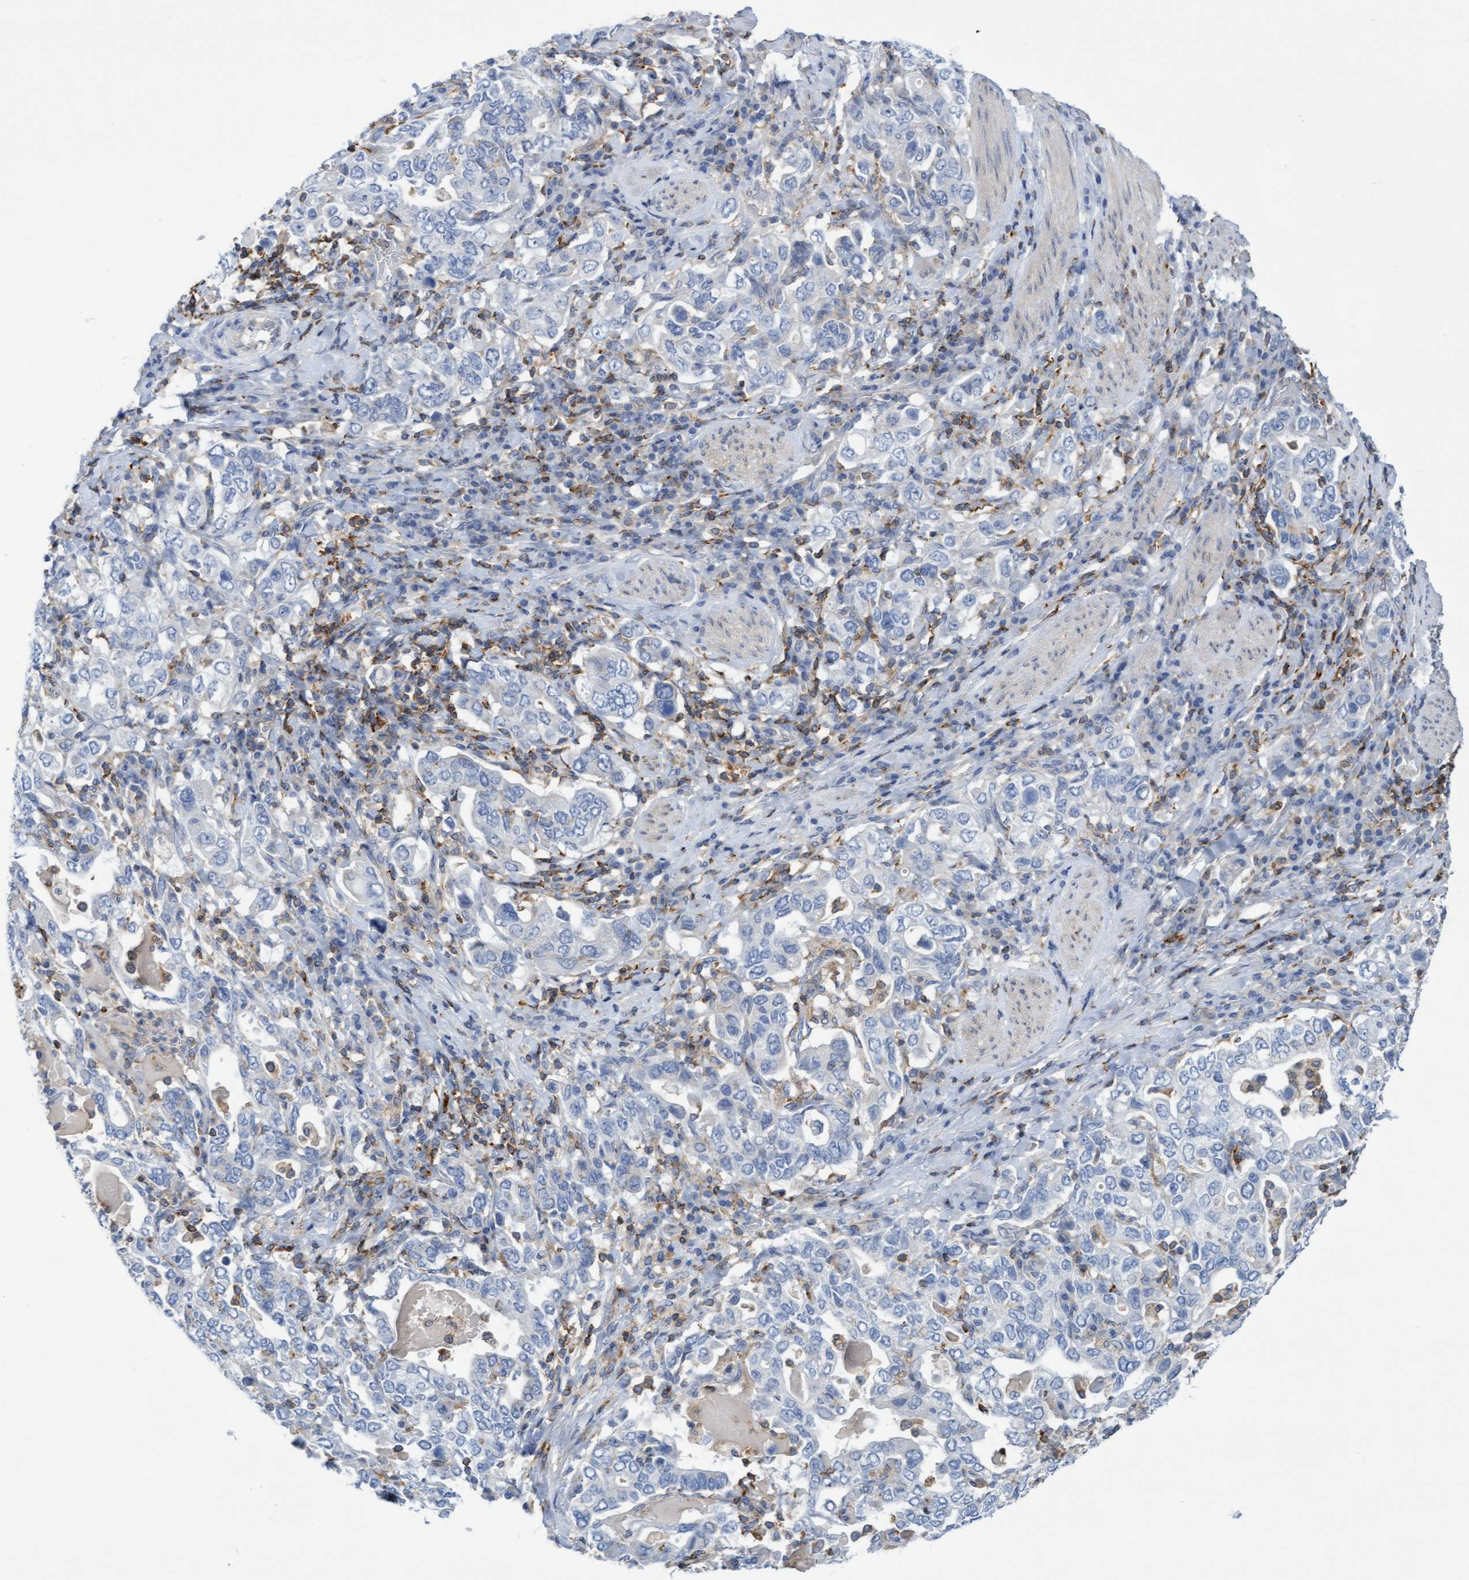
{"staining": {"intensity": "negative", "quantity": "none", "location": "none"}, "tissue": "stomach cancer", "cell_type": "Tumor cells", "image_type": "cancer", "snomed": [{"axis": "morphology", "description": "Adenocarcinoma, NOS"}, {"axis": "topography", "description": "Stomach, upper"}], "caption": "Image shows no significant protein expression in tumor cells of adenocarcinoma (stomach).", "gene": "FNBP1", "patient": {"sex": "male", "age": 62}}